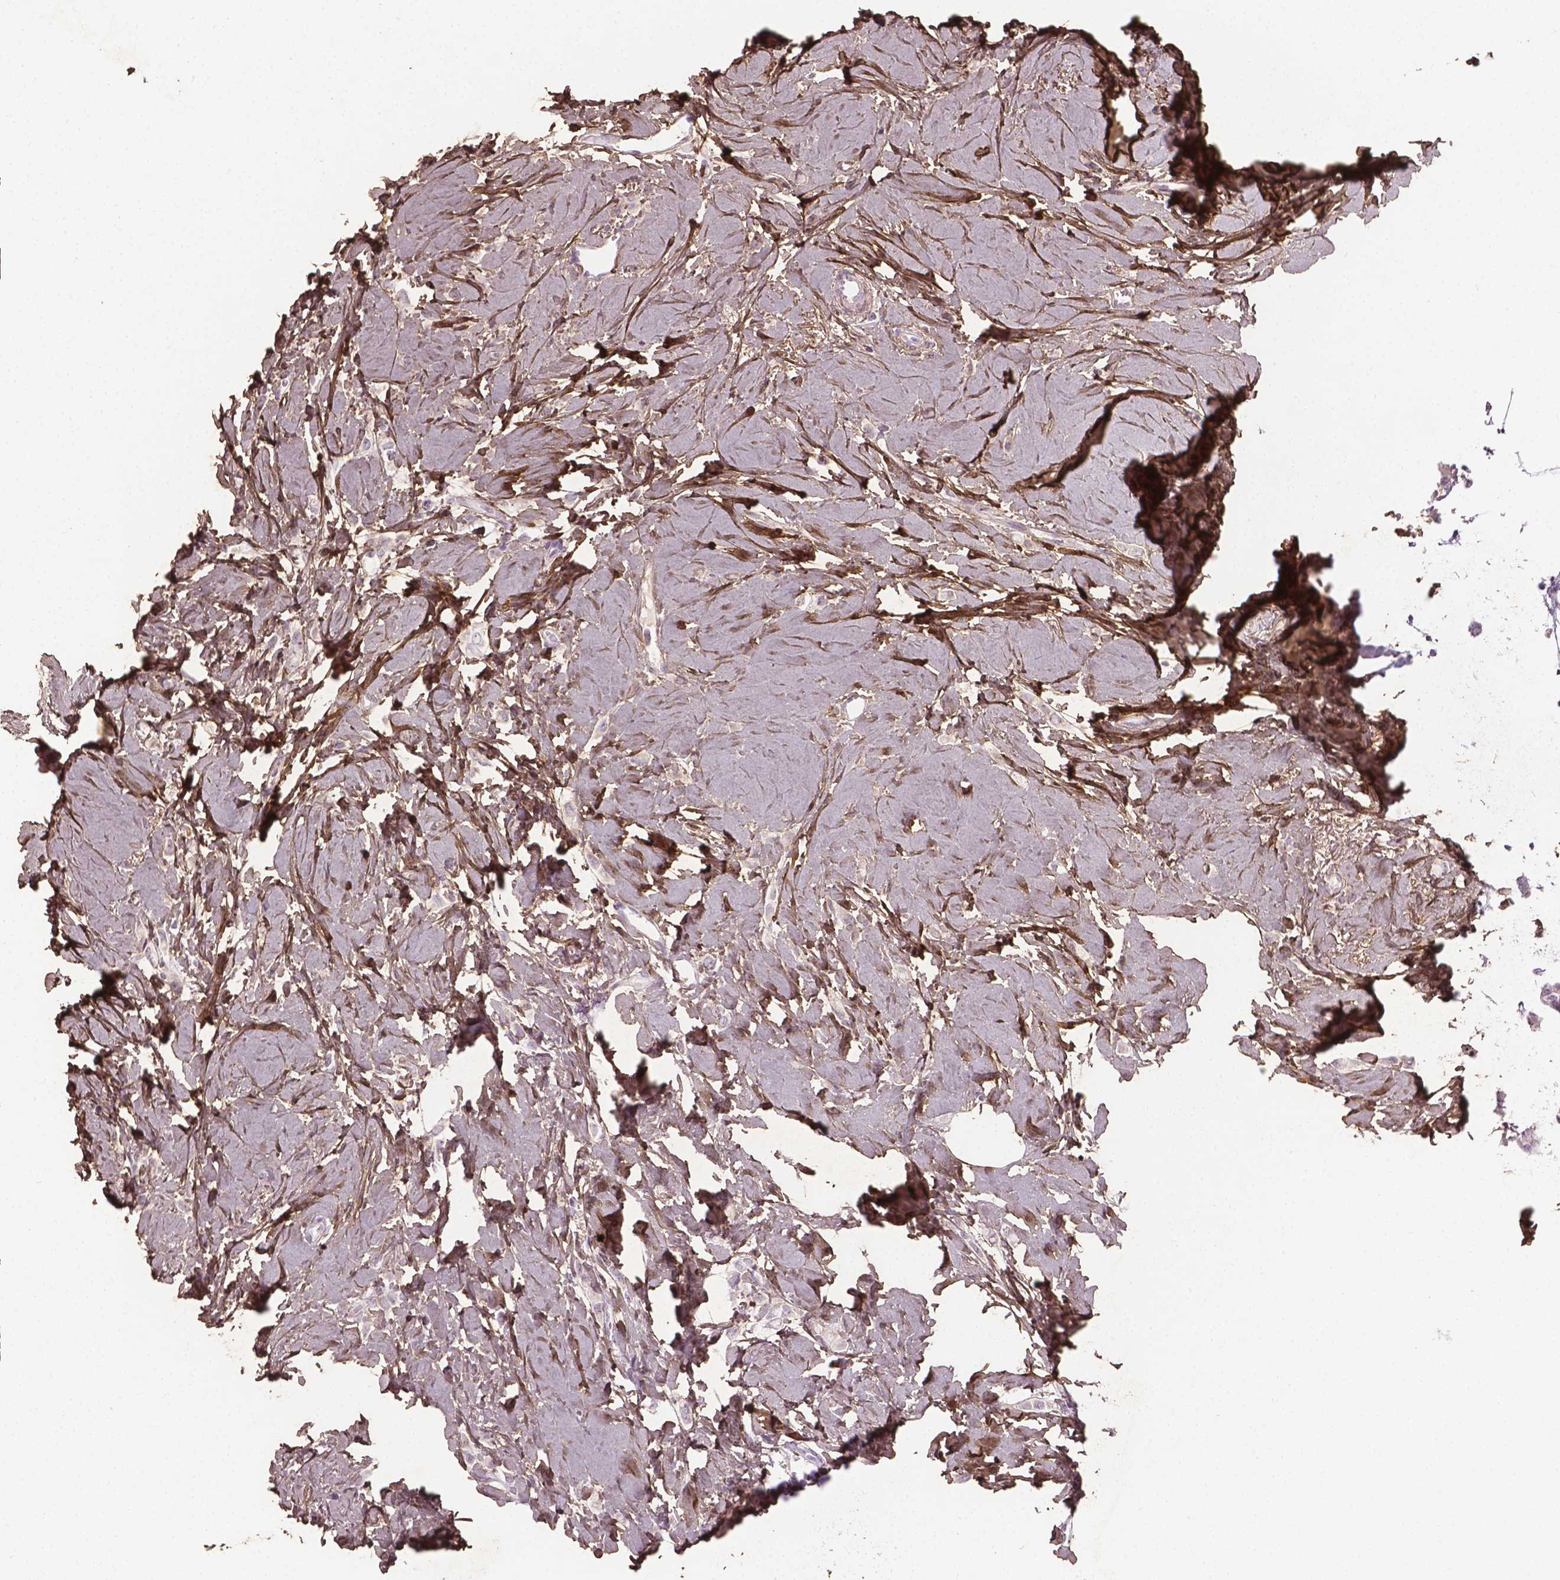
{"staining": {"intensity": "negative", "quantity": "none", "location": "none"}, "tissue": "breast cancer", "cell_type": "Tumor cells", "image_type": "cancer", "snomed": [{"axis": "morphology", "description": "Duct carcinoma"}, {"axis": "topography", "description": "Breast"}], "caption": "Micrograph shows no significant protein expression in tumor cells of infiltrating ductal carcinoma (breast).", "gene": "DLG2", "patient": {"sex": "female", "age": 62}}